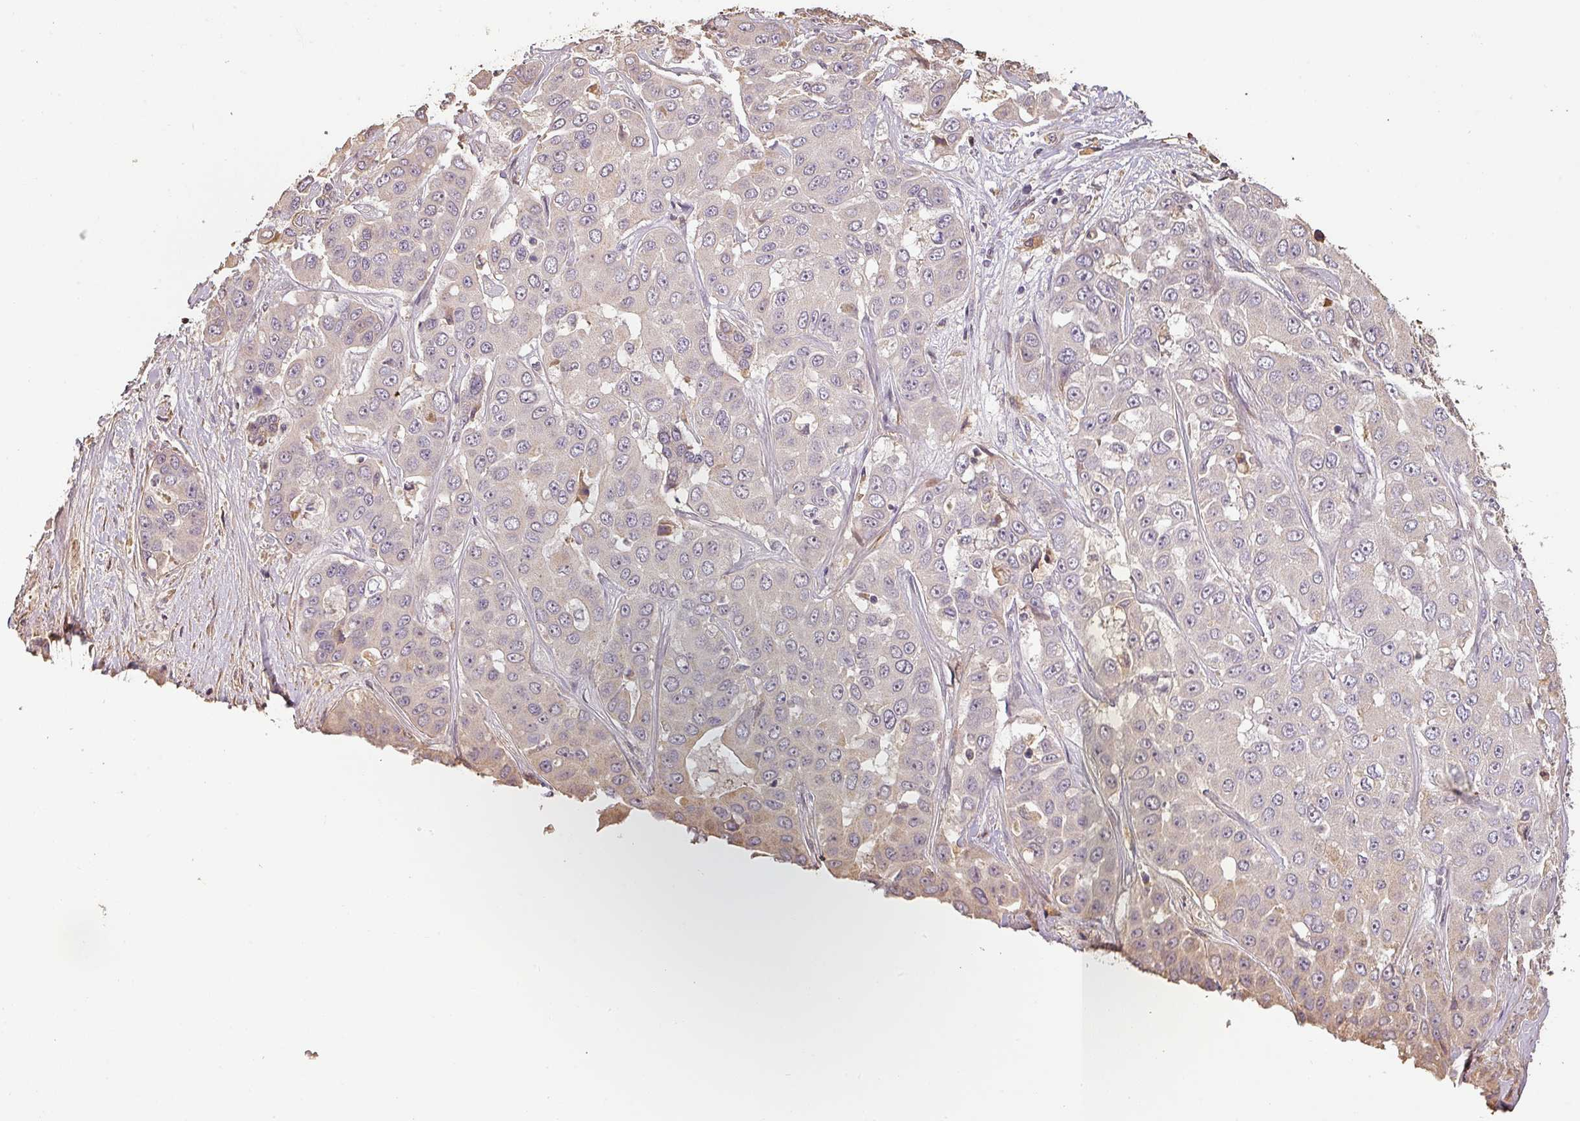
{"staining": {"intensity": "negative", "quantity": "none", "location": "none"}, "tissue": "liver cancer", "cell_type": "Tumor cells", "image_type": "cancer", "snomed": [{"axis": "morphology", "description": "Cholangiocarcinoma"}, {"axis": "topography", "description": "Liver"}], "caption": "Tumor cells are negative for brown protein staining in liver cancer.", "gene": "BPIFB3", "patient": {"sex": "female", "age": 52}}